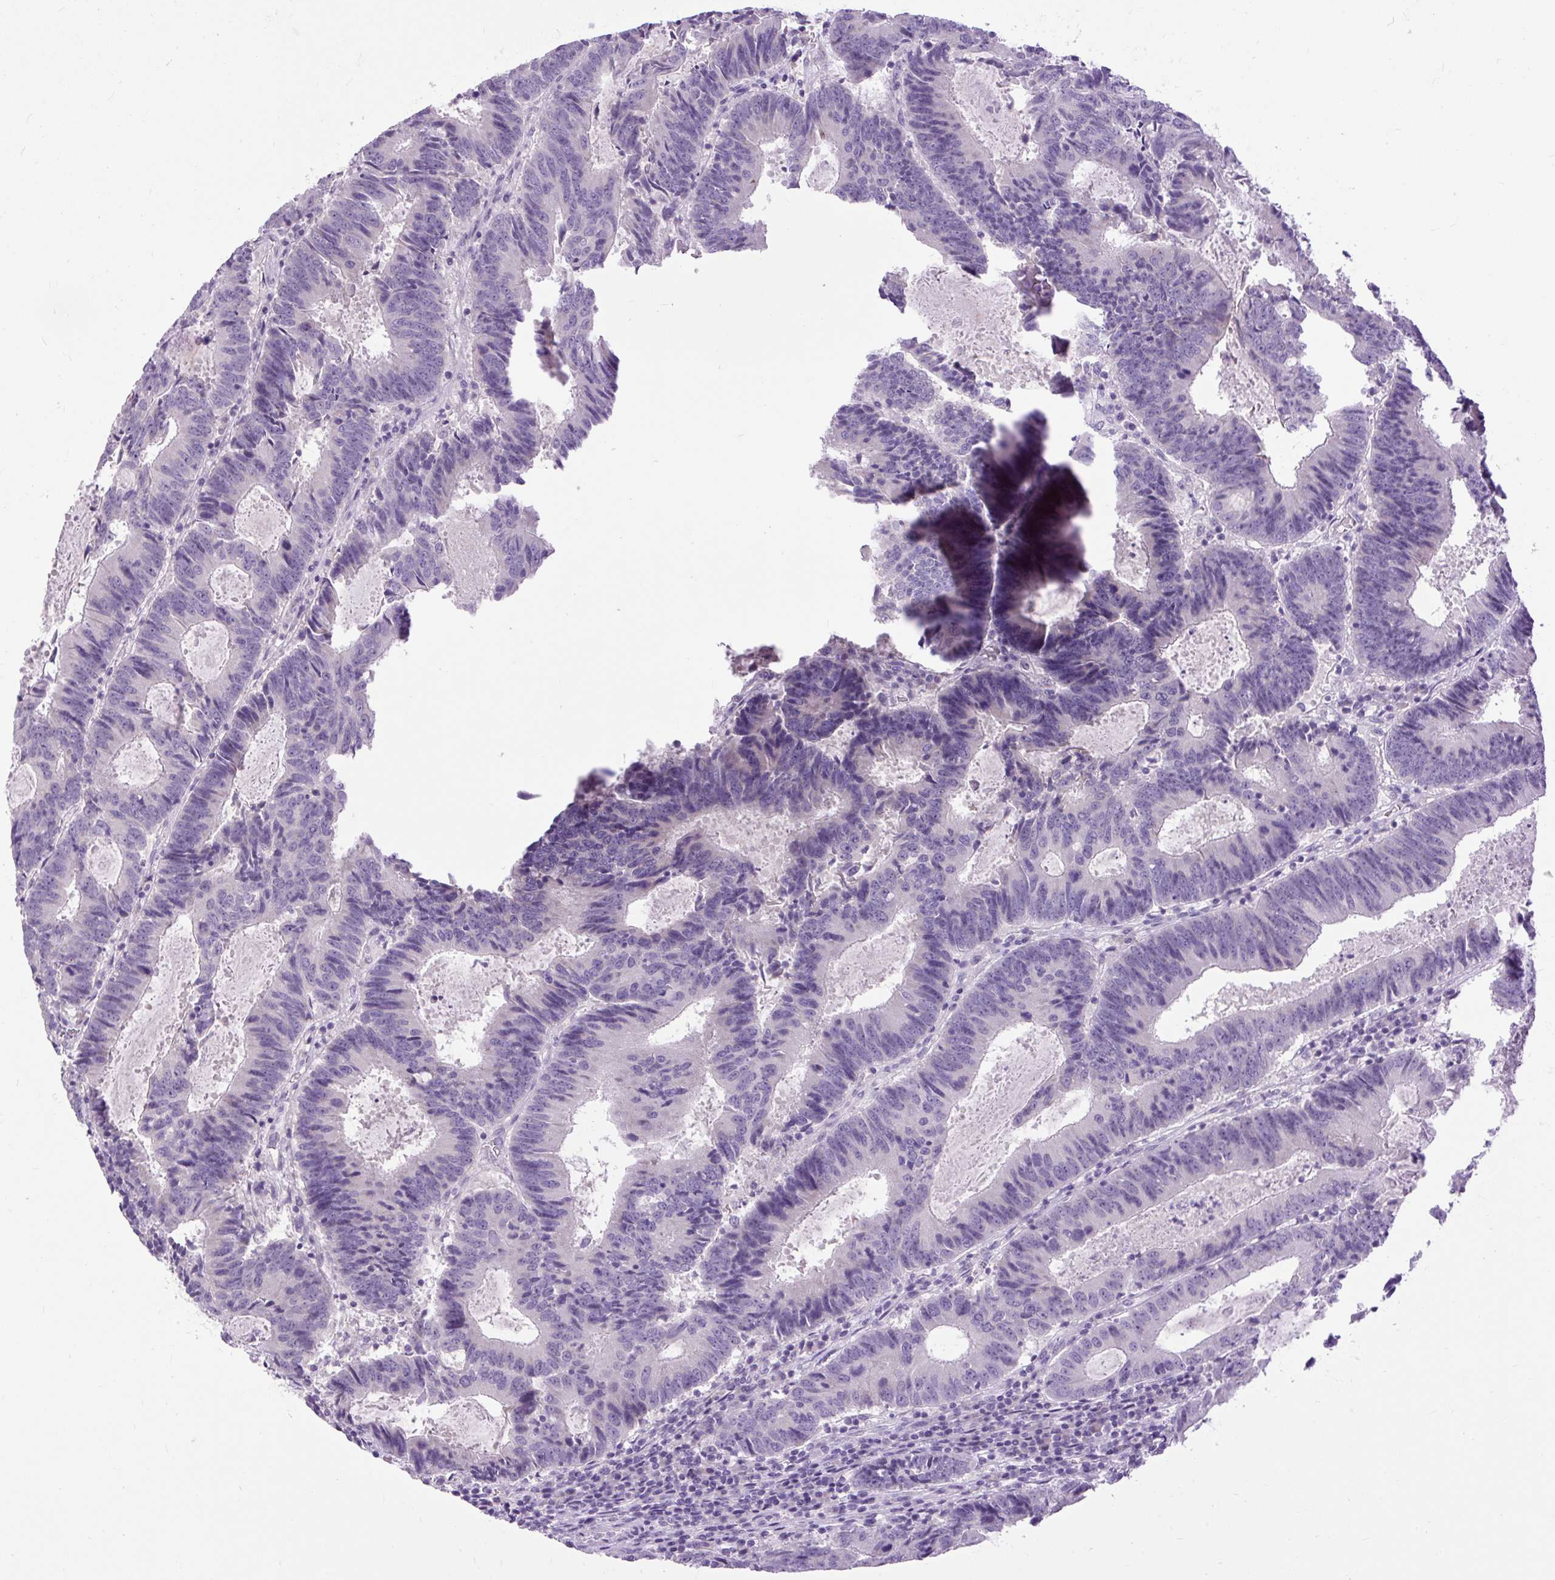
{"staining": {"intensity": "negative", "quantity": "none", "location": "none"}, "tissue": "colorectal cancer", "cell_type": "Tumor cells", "image_type": "cancer", "snomed": [{"axis": "morphology", "description": "Adenocarcinoma, NOS"}, {"axis": "topography", "description": "Colon"}], "caption": "Colorectal adenocarcinoma was stained to show a protein in brown. There is no significant staining in tumor cells.", "gene": "FABP7", "patient": {"sex": "male", "age": 67}}